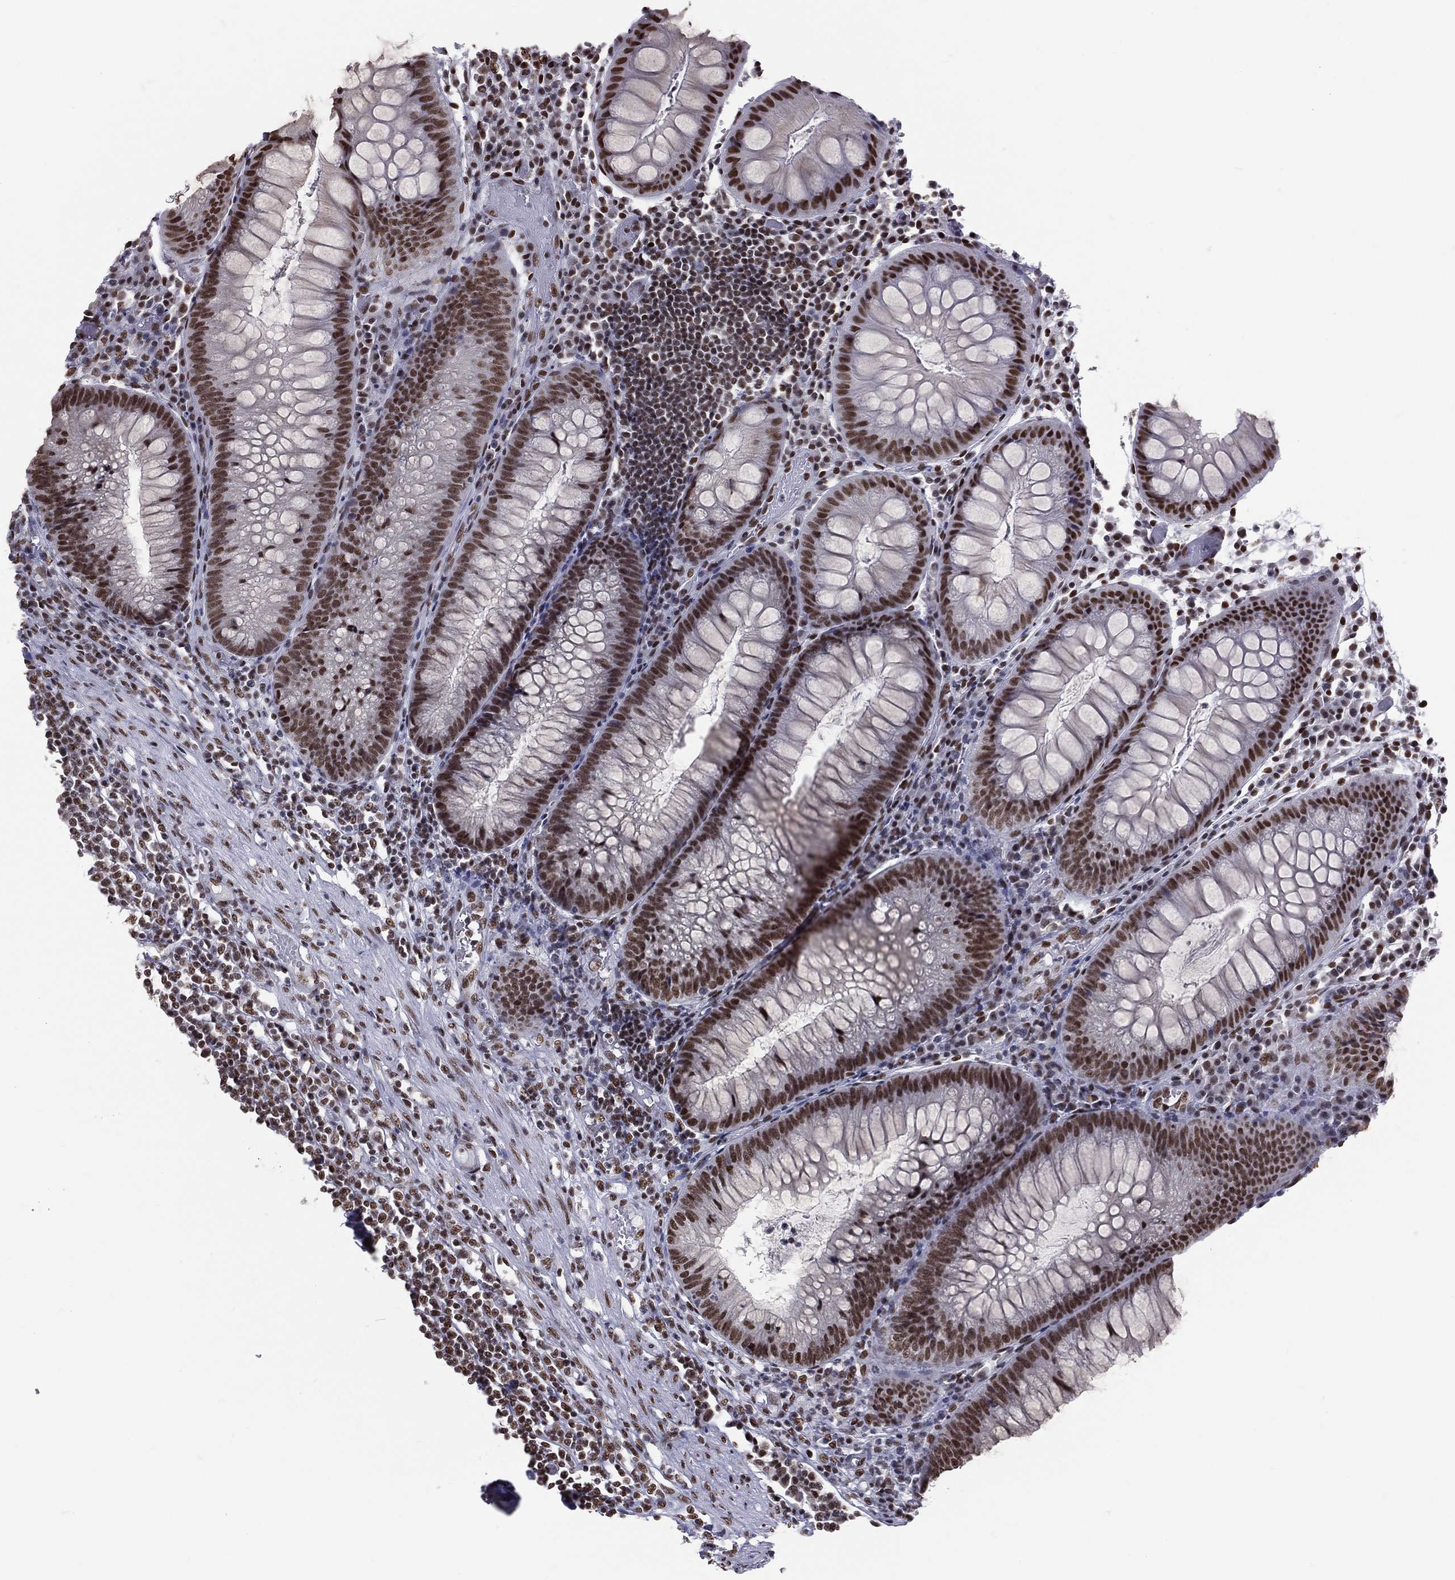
{"staining": {"intensity": "strong", "quantity": ">75%", "location": "nuclear"}, "tissue": "appendix", "cell_type": "Glandular cells", "image_type": "normal", "snomed": [{"axis": "morphology", "description": "Normal tissue, NOS"}, {"axis": "morphology", "description": "Inflammation, NOS"}, {"axis": "topography", "description": "Appendix"}], "caption": "High-magnification brightfield microscopy of normal appendix stained with DAB (3,3'-diaminobenzidine) (brown) and counterstained with hematoxylin (blue). glandular cells exhibit strong nuclear staining is appreciated in approximately>75% of cells. (IHC, brightfield microscopy, high magnification).", "gene": "ZNF7", "patient": {"sex": "male", "age": 16}}